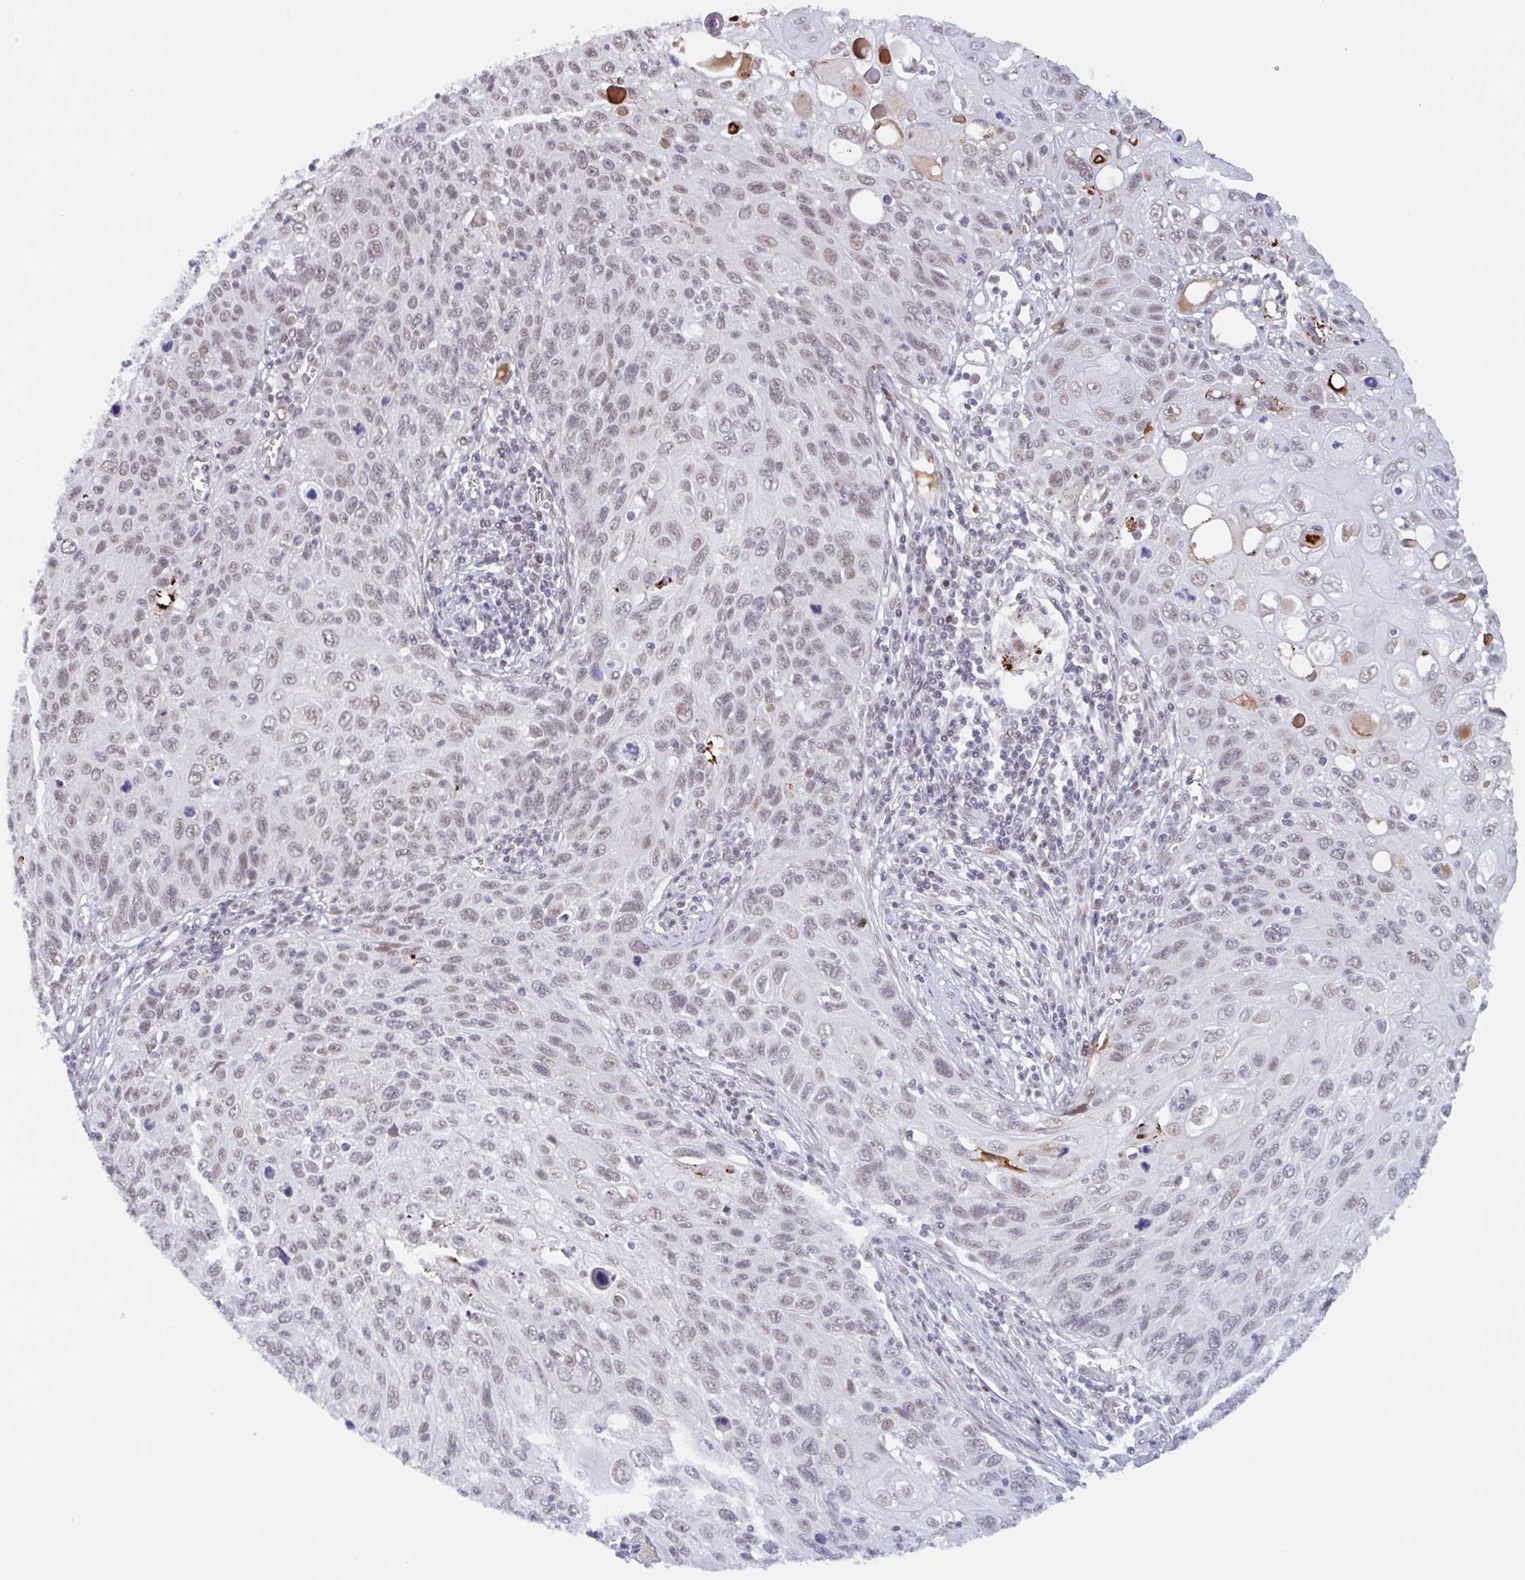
{"staining": {"intensity": "moderate", "quantity": ">75%", "location": "nuclear"}, "tissue": "cervical cancer", "cell_type": "Tumor cells", "image_type": "cancer", "snomed": [{"axis": "morphology", "description": "Squamous cell carcinoma, NOS"}, {"axis": "topography", "description": "Cervix"}], "caption": "Cervical squamous cell carcinoma stained with DAB (3,3'-diaminobenzidine) immunohistochemistry (IHC) shows medium levels of moderate nuclear positivity in approximately >75% of tumor cells.", "gene": "PLG", "patient": {"sex": "female", "age": 70}}